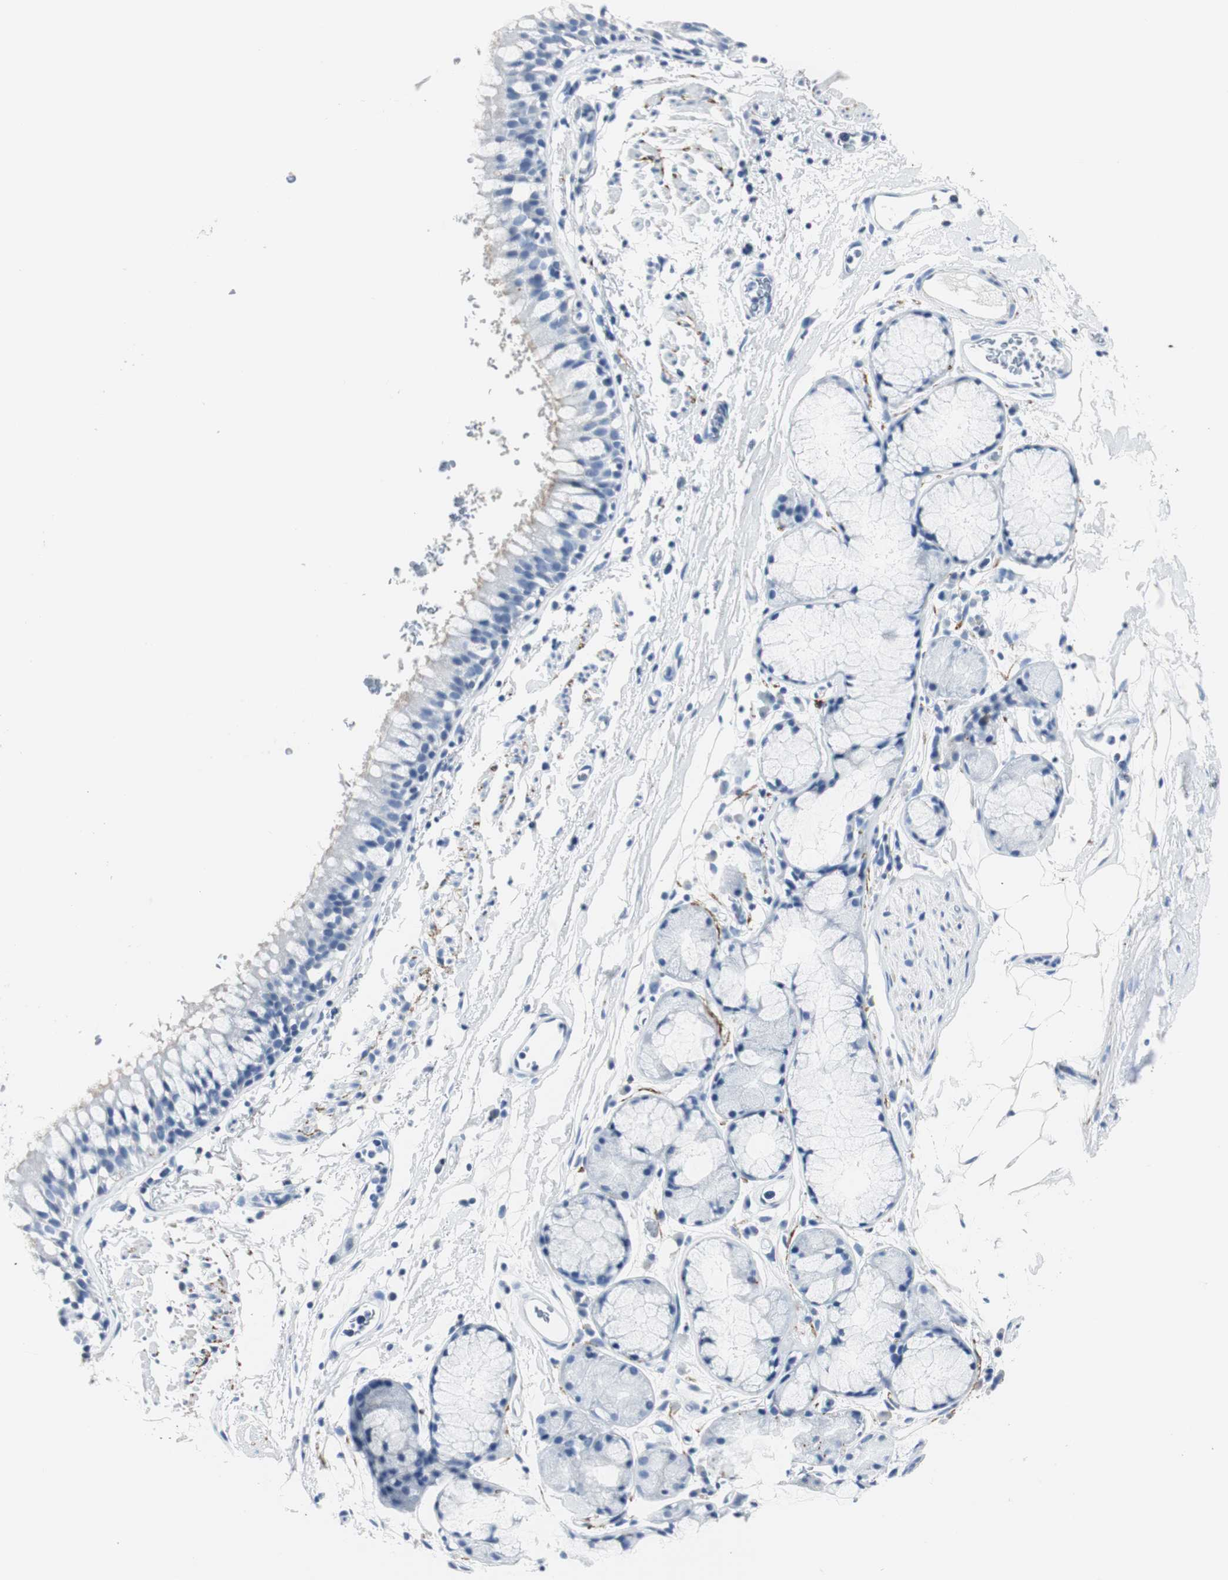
{"staining": {"intensity": "negative", "quantity": "none", "location": "none"}, "tissue": "bronchus", "cell_type": "Respiratory epithelial cells", "image_type": "normal", "snomed": [{"axis": "morphology", "description": "Normal tissue, NOS"}, {"axis": "topography", "description": "Bronchus"}], "caption": "Immunohistochemistry (IHC) photomicrograph of unremarkable bronchus: bronchus stained with DAB (3,3'-diaminobenzidine) displays no significant protein expression in respiratory epithelial cells.", "gene": "GAP43", "patient": {"sex": "female", "age": 73}}